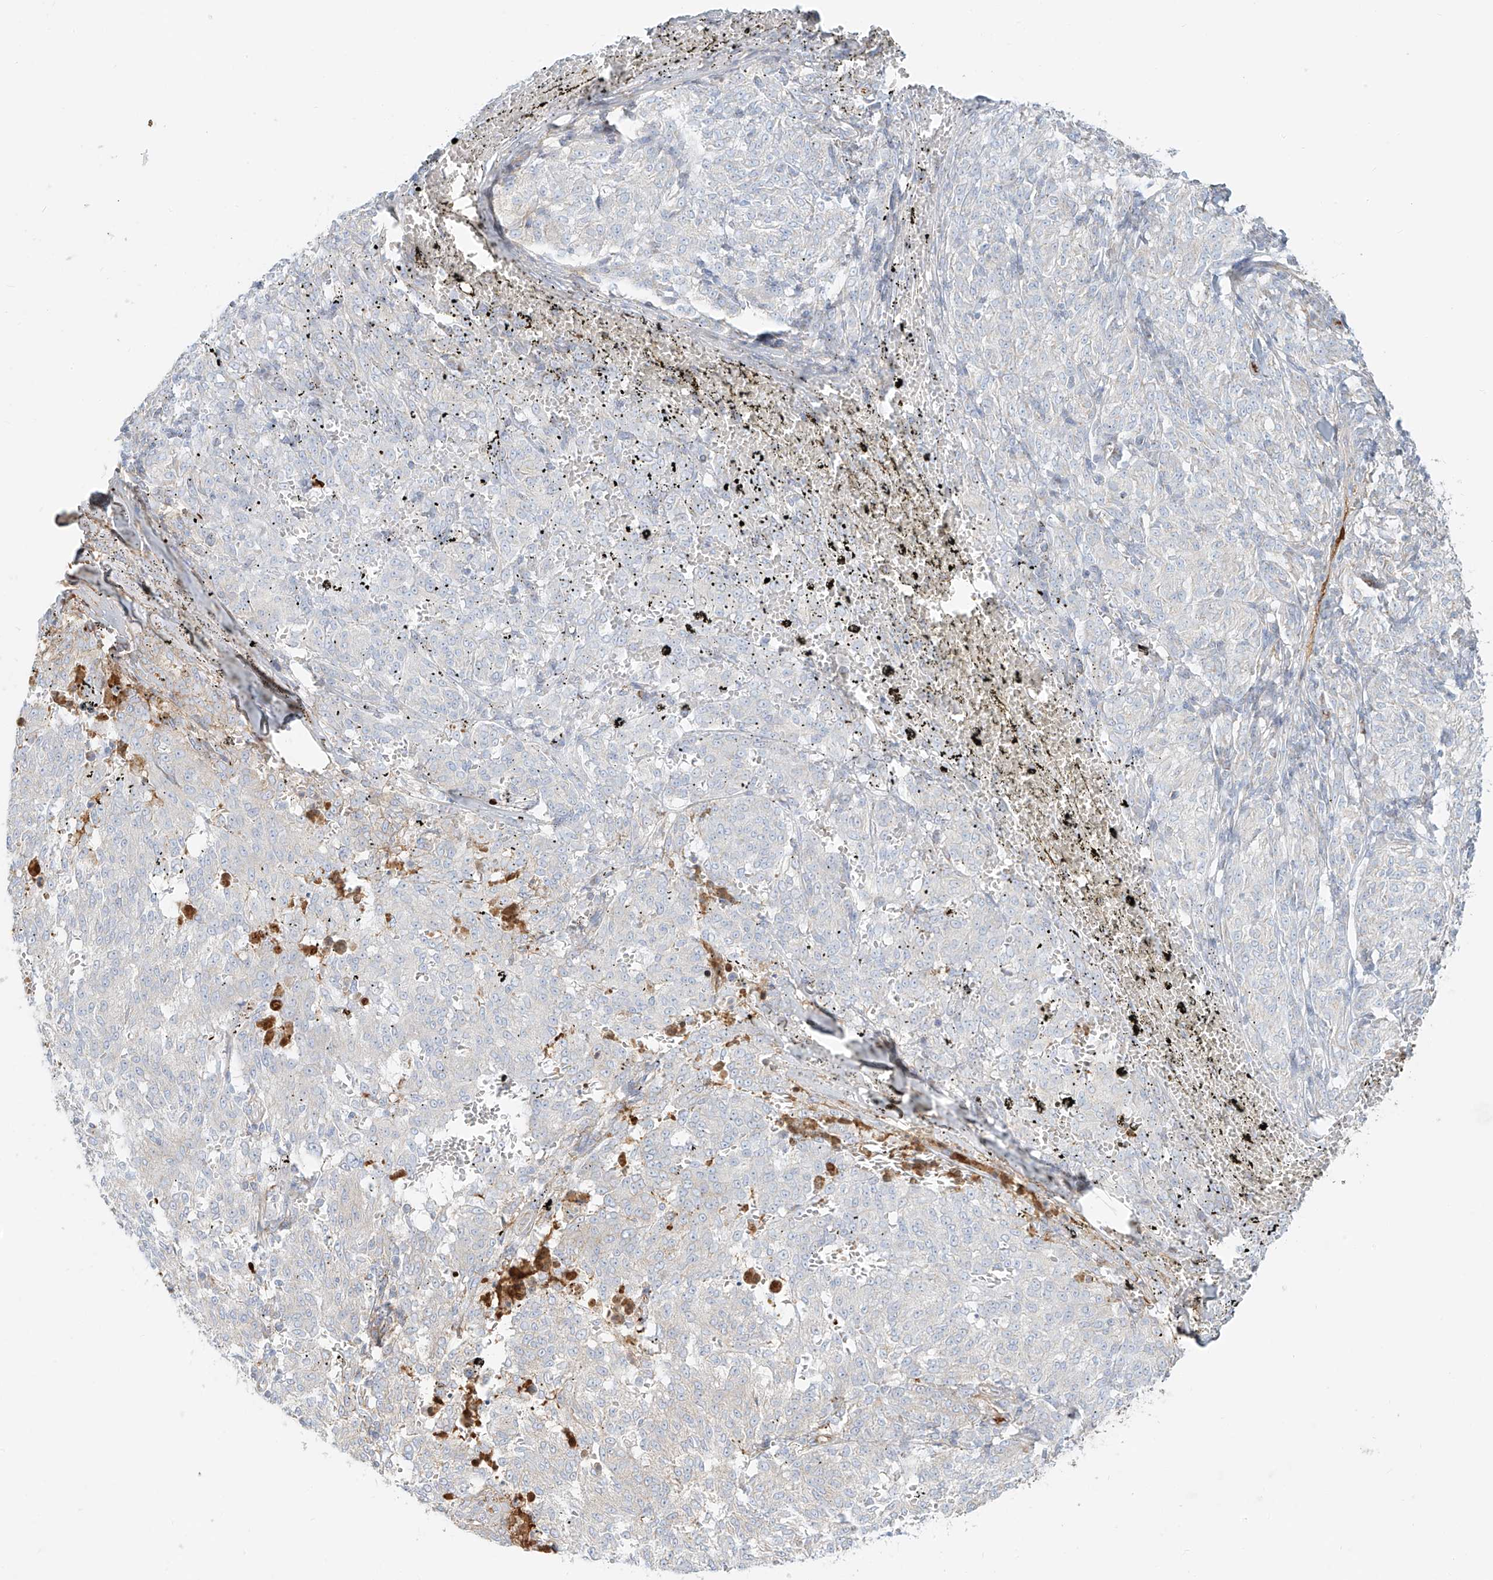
{"staining": {"intensity": "negative", "quantity": "none", "location": "none"}, "tissue": "melanoma", "cell_type": "Tumor cells", "image_type": "cancer", "snomed": [{"axis": "morphology", "description": "Malignant melanoma, NOS"}, {"axis": "topography", "description": "Skin"}], "caption": "The image exhibits no staining of tumor cells in melanoma.", "gene": "OCSTAMP", "patient": {"sex": "female", "age": 72}}